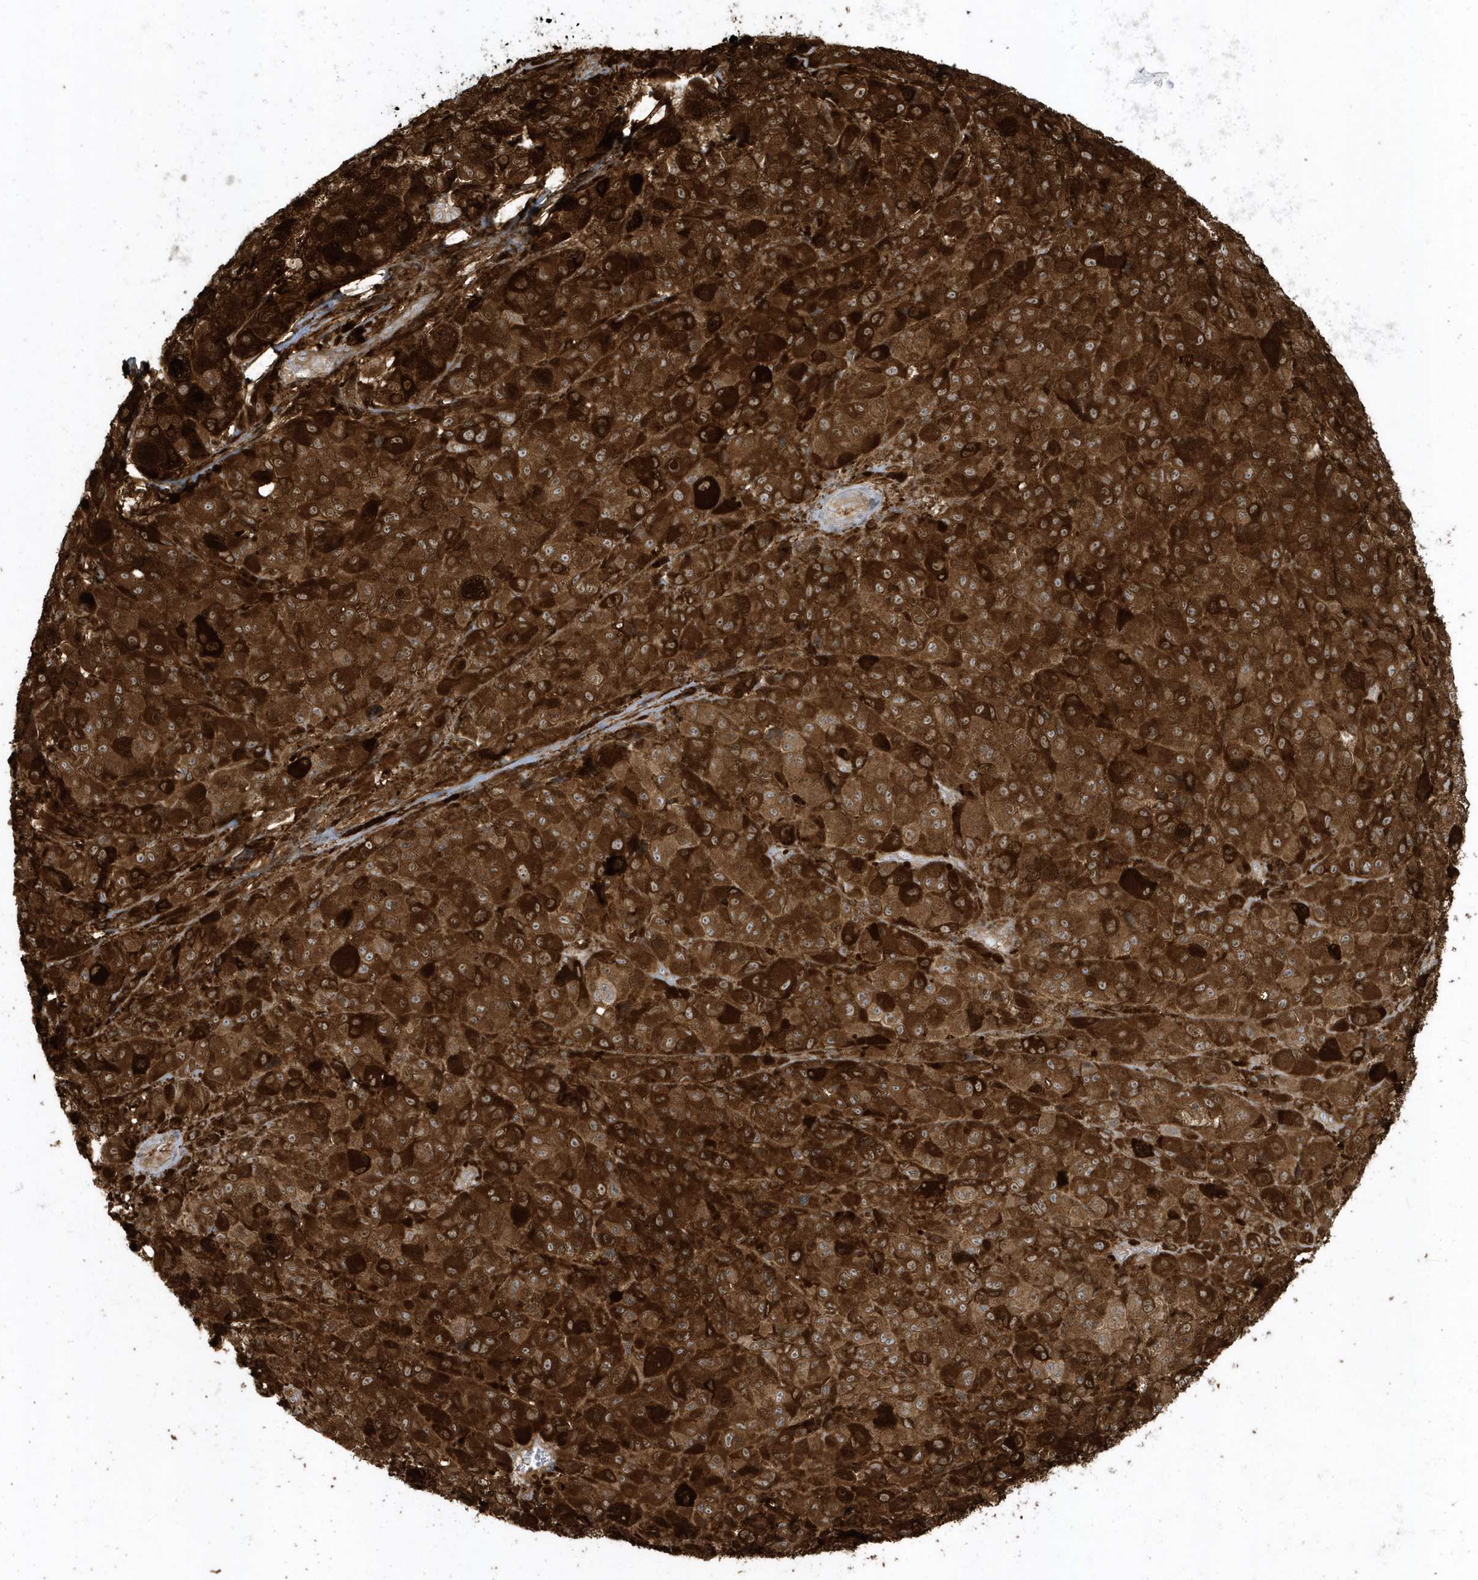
{"staining": {"intensity": "strong", "quantity": ">75%", "location": "cytoplasmic/membranous"}, "tissue": "melanoma", "cell_type": "Tumor cells", "image_type": "cancer", "snomed": [{"axis": "morphology", "description": "Malignant melanoma, NOS"}, {"axis": "topography", "description": "Skin of trunk"}], "caption": "Protein expression analysis of malignant melanoma reveals strong cytoplasmic/membranous expression in about >75% of tumor cells.", "gene": "CLCN6", "patient": {"sex": "male", "age": 71}}